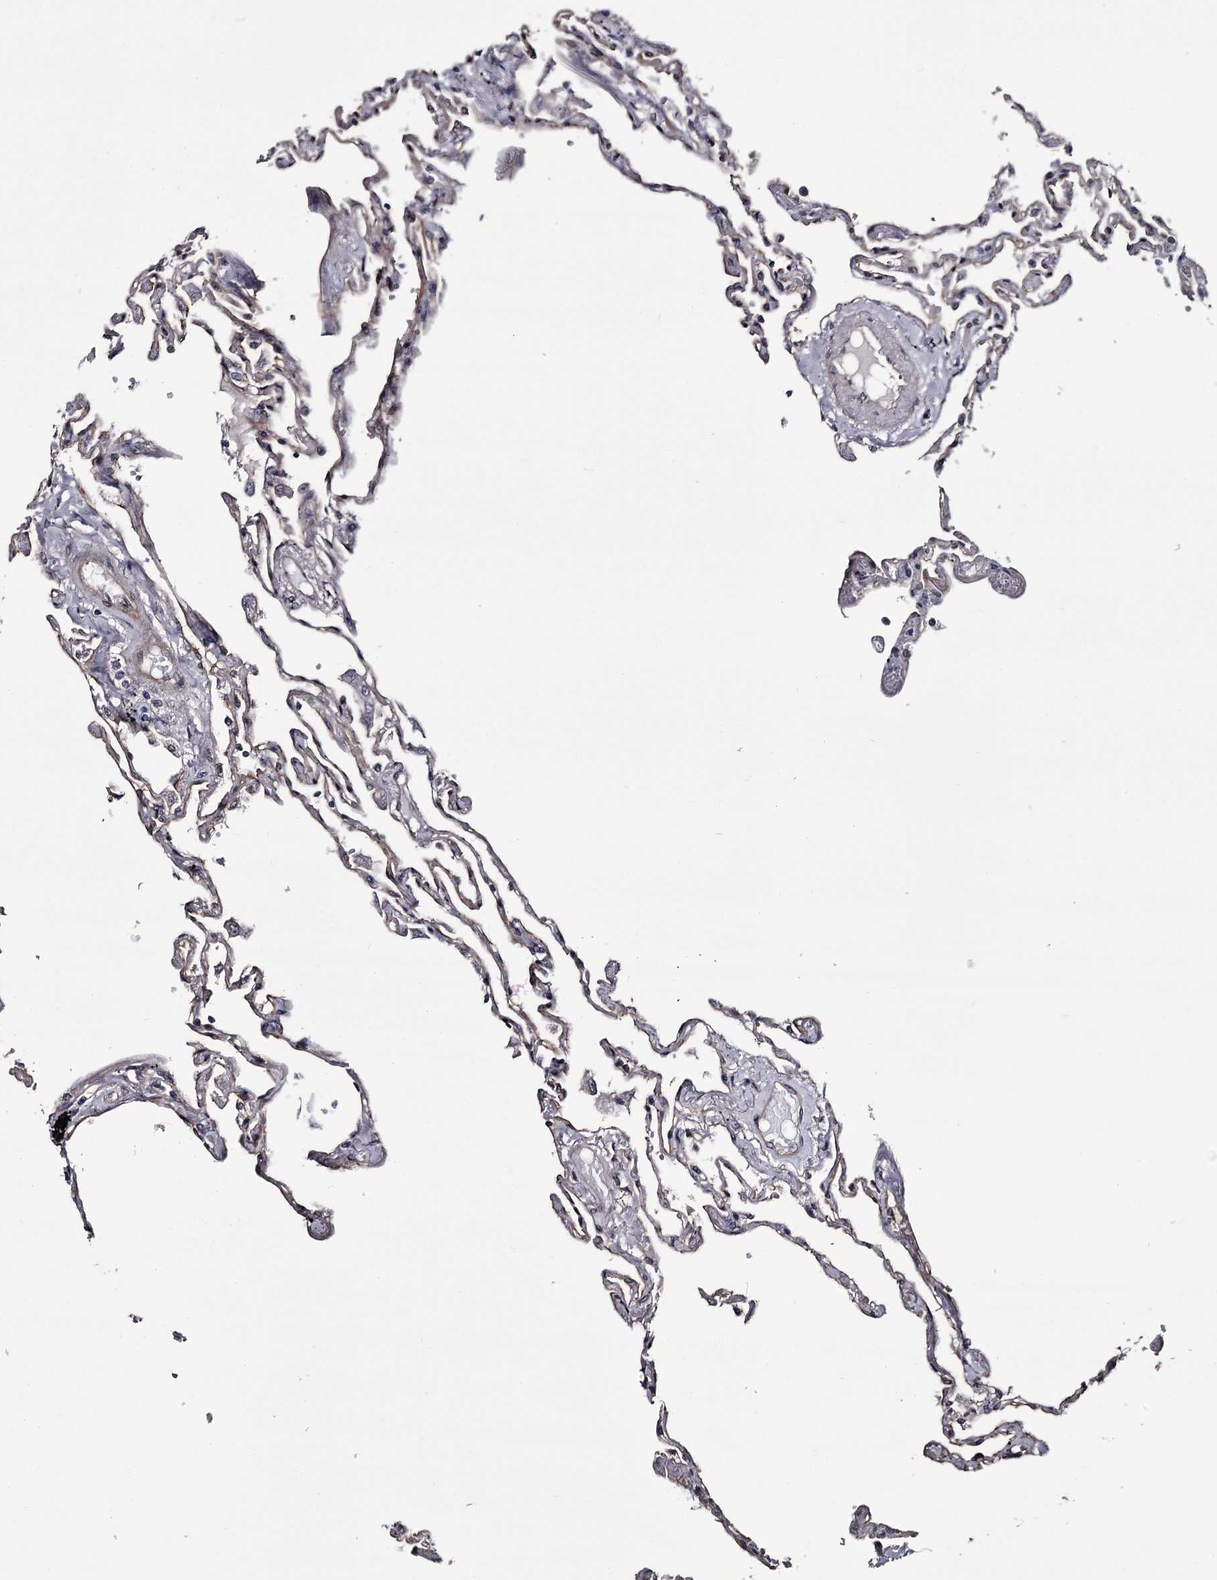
{"staining": {"intensity": "moderate", "quantity": "<25%", "location": "cytoplasmic/membranous,nuclear"}, "tissue": "lung", "cell_type": "Alveolar cells", "image_type": "normal", "snomed": [{"axis": "morphology", "description": "Normal tissue, NOS"}, {"axis": "topography", "description": "Lung"}], "caption": "Immunohistochemical staining of unremarkable human lung shows low levels of moderate cytoplasmic/membranous,nuclear positivity in about <25% of alveolar cells. (DAB (3,3'-diaminobenzidine) IHC with brightfield microscopy, high magnification).", "gene": "PRPF40B", "patient": {"sex": "female", "age": 67}}